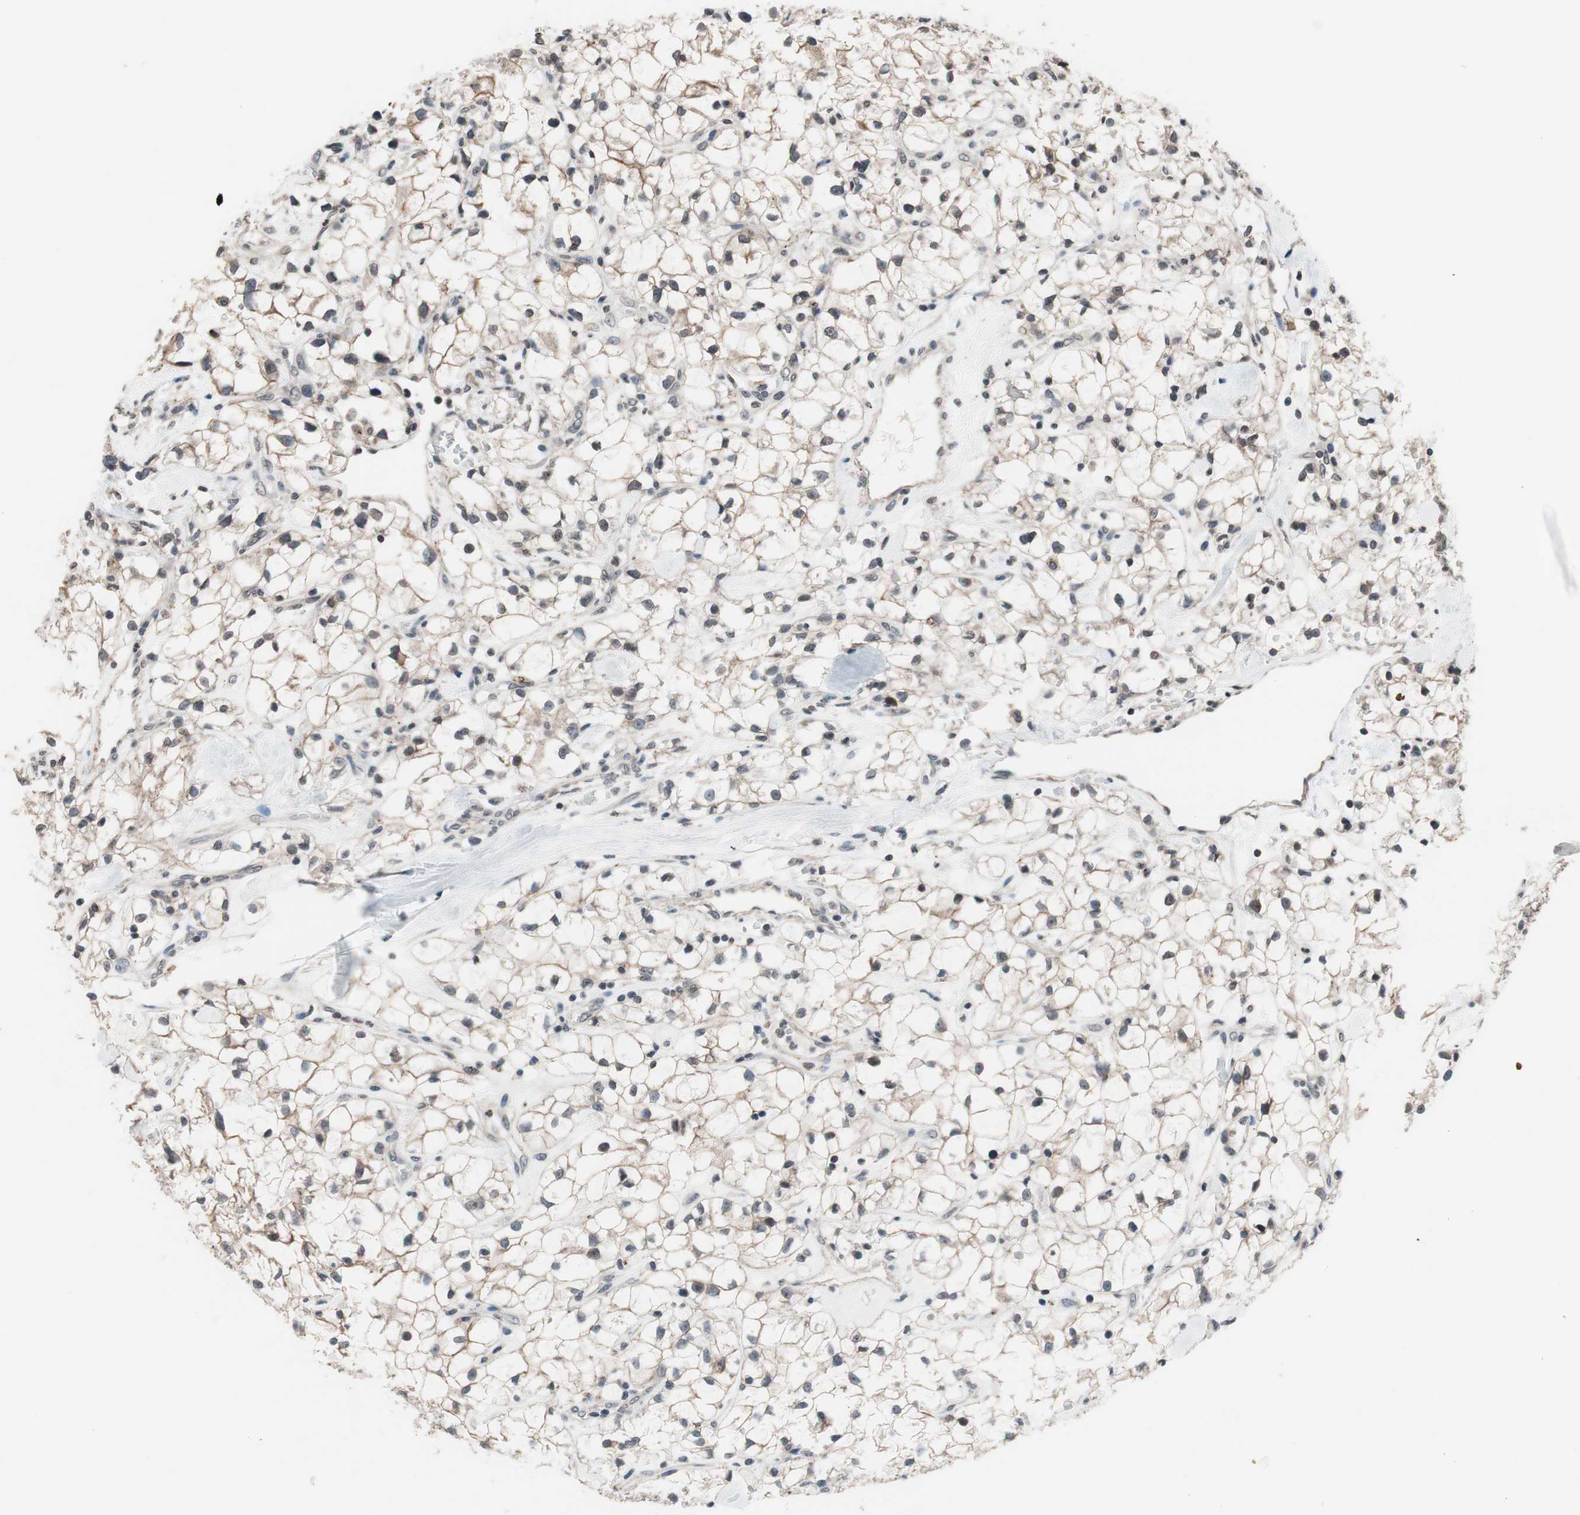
{"staining": {"intensity": "weak", "quantity": ">75%", "location": "cytoplasmic/membranous"}, "tissue": "renal cancer", "cell_type": "Tumor cells", "image_type": "cancer", "snomed": [{"axis": "morphology", "description": "Adenocarcinoma, NOS"}, {"axis": "topography", "description": "Kidney"}], "caption": "This histopathology image demonstrates immunohistochemistry (IHC) staining of human renal cancer, with low weak cytoplasmic/membranous expression in about >75% of tumor cells.", "gene": "RFC1", "patient": {"sex": "female", "age": 60}}